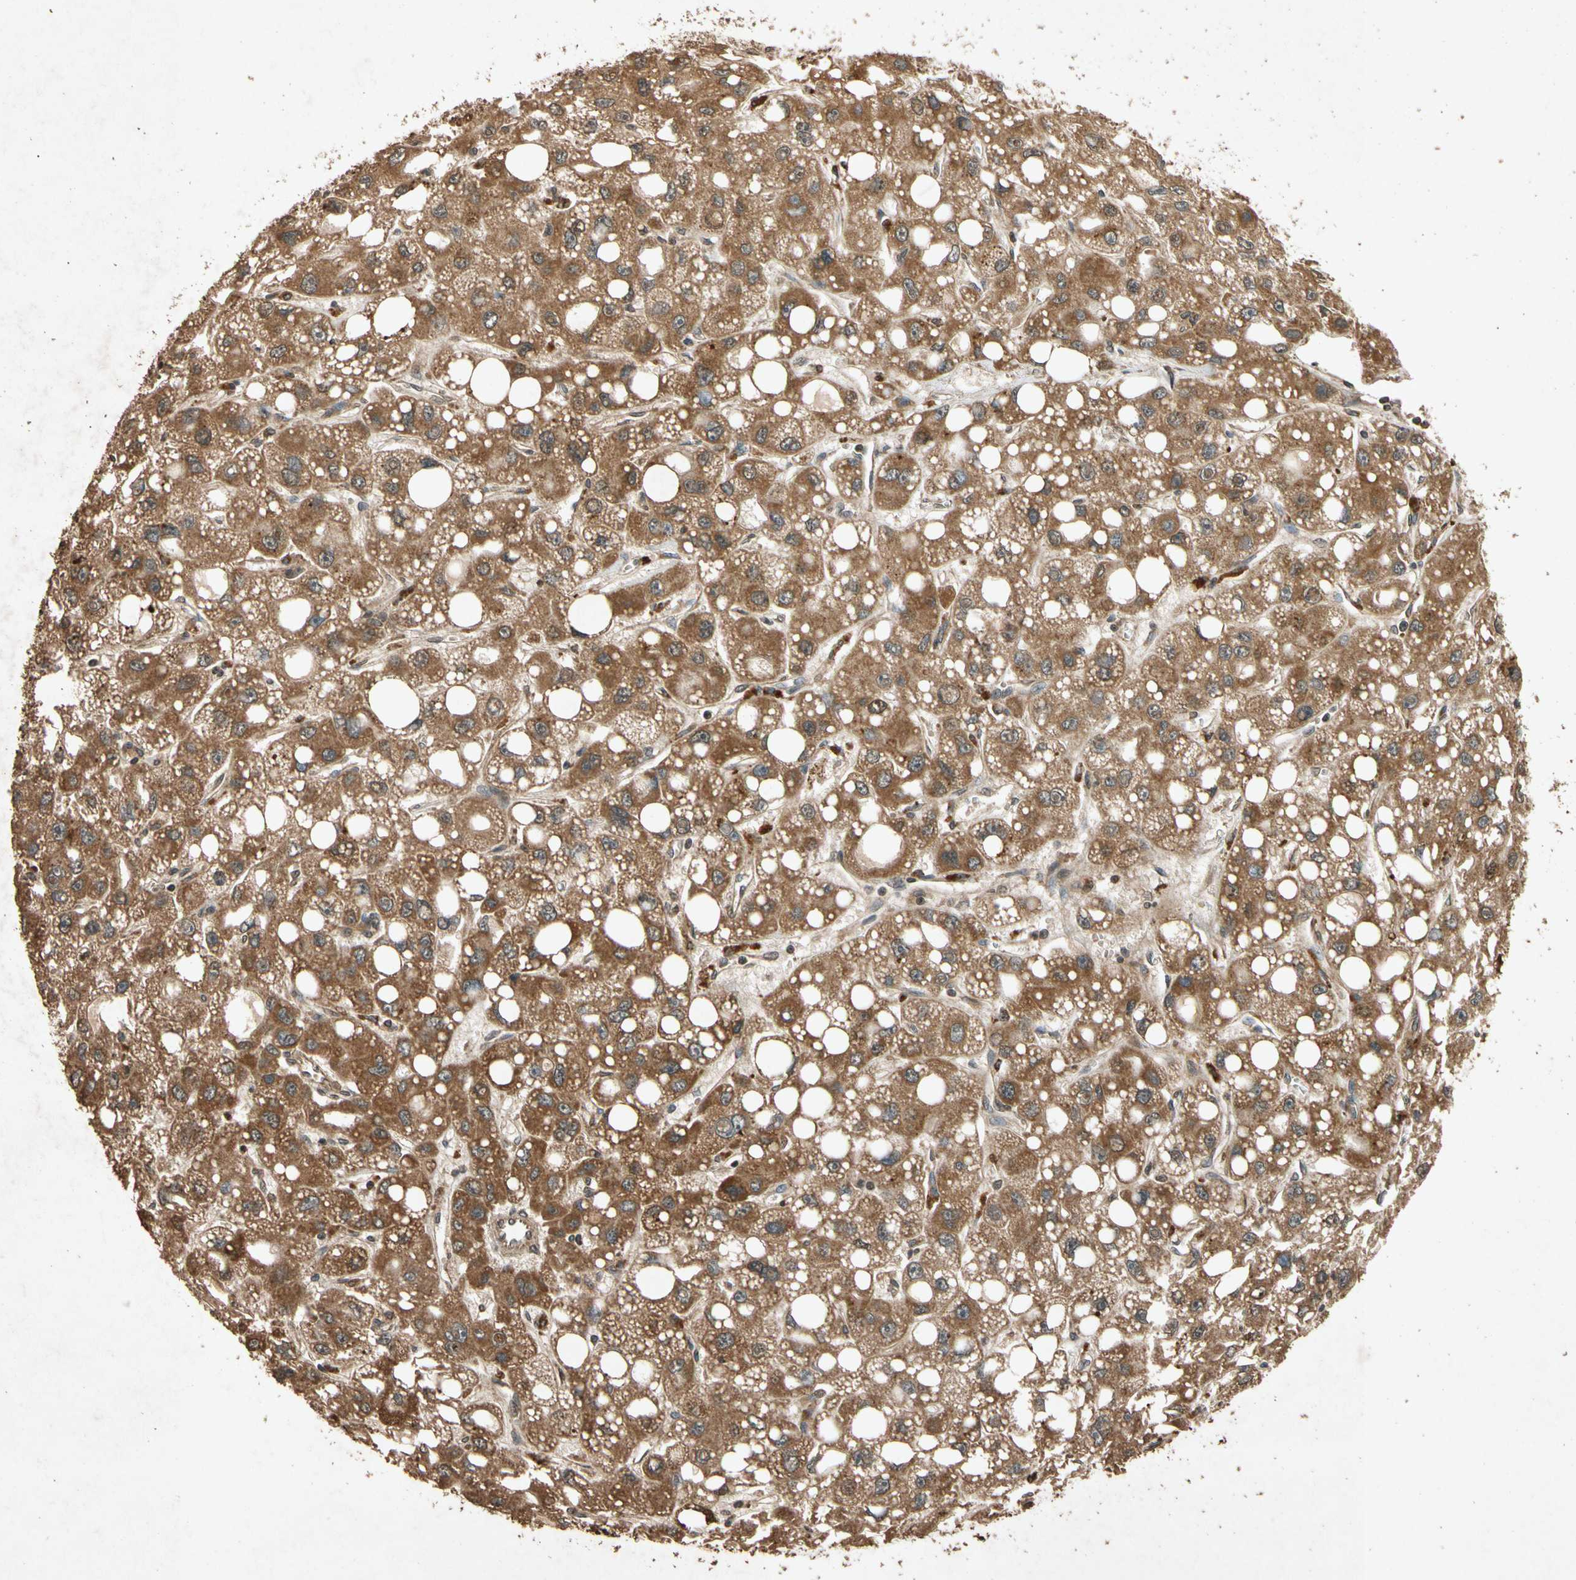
{"staining": {"intensity": "moderate", "quantity": ">75%", "location": "cytoplasmic/membranous"}, "tissue": "liver cancer", "cell_type": "Tumor cells", "image_type": "cancer", "snomed": [{"axis": "morphology", "description": "Carcinoma, Hepatocellular, NOS"}, {"axis": "topography", "description": "Liver"}], "caption": "This histopathology image shows liver cancer (hepatocellular carcinoma) stained with IHC to label a protein in brown. The cytoplasmic/membranous of tumor cells show moderate positivity for the protein. Nuclei are counter-stained blue.", "gene": "TXN2", "patient": {"sex": "male", "age": 55}}